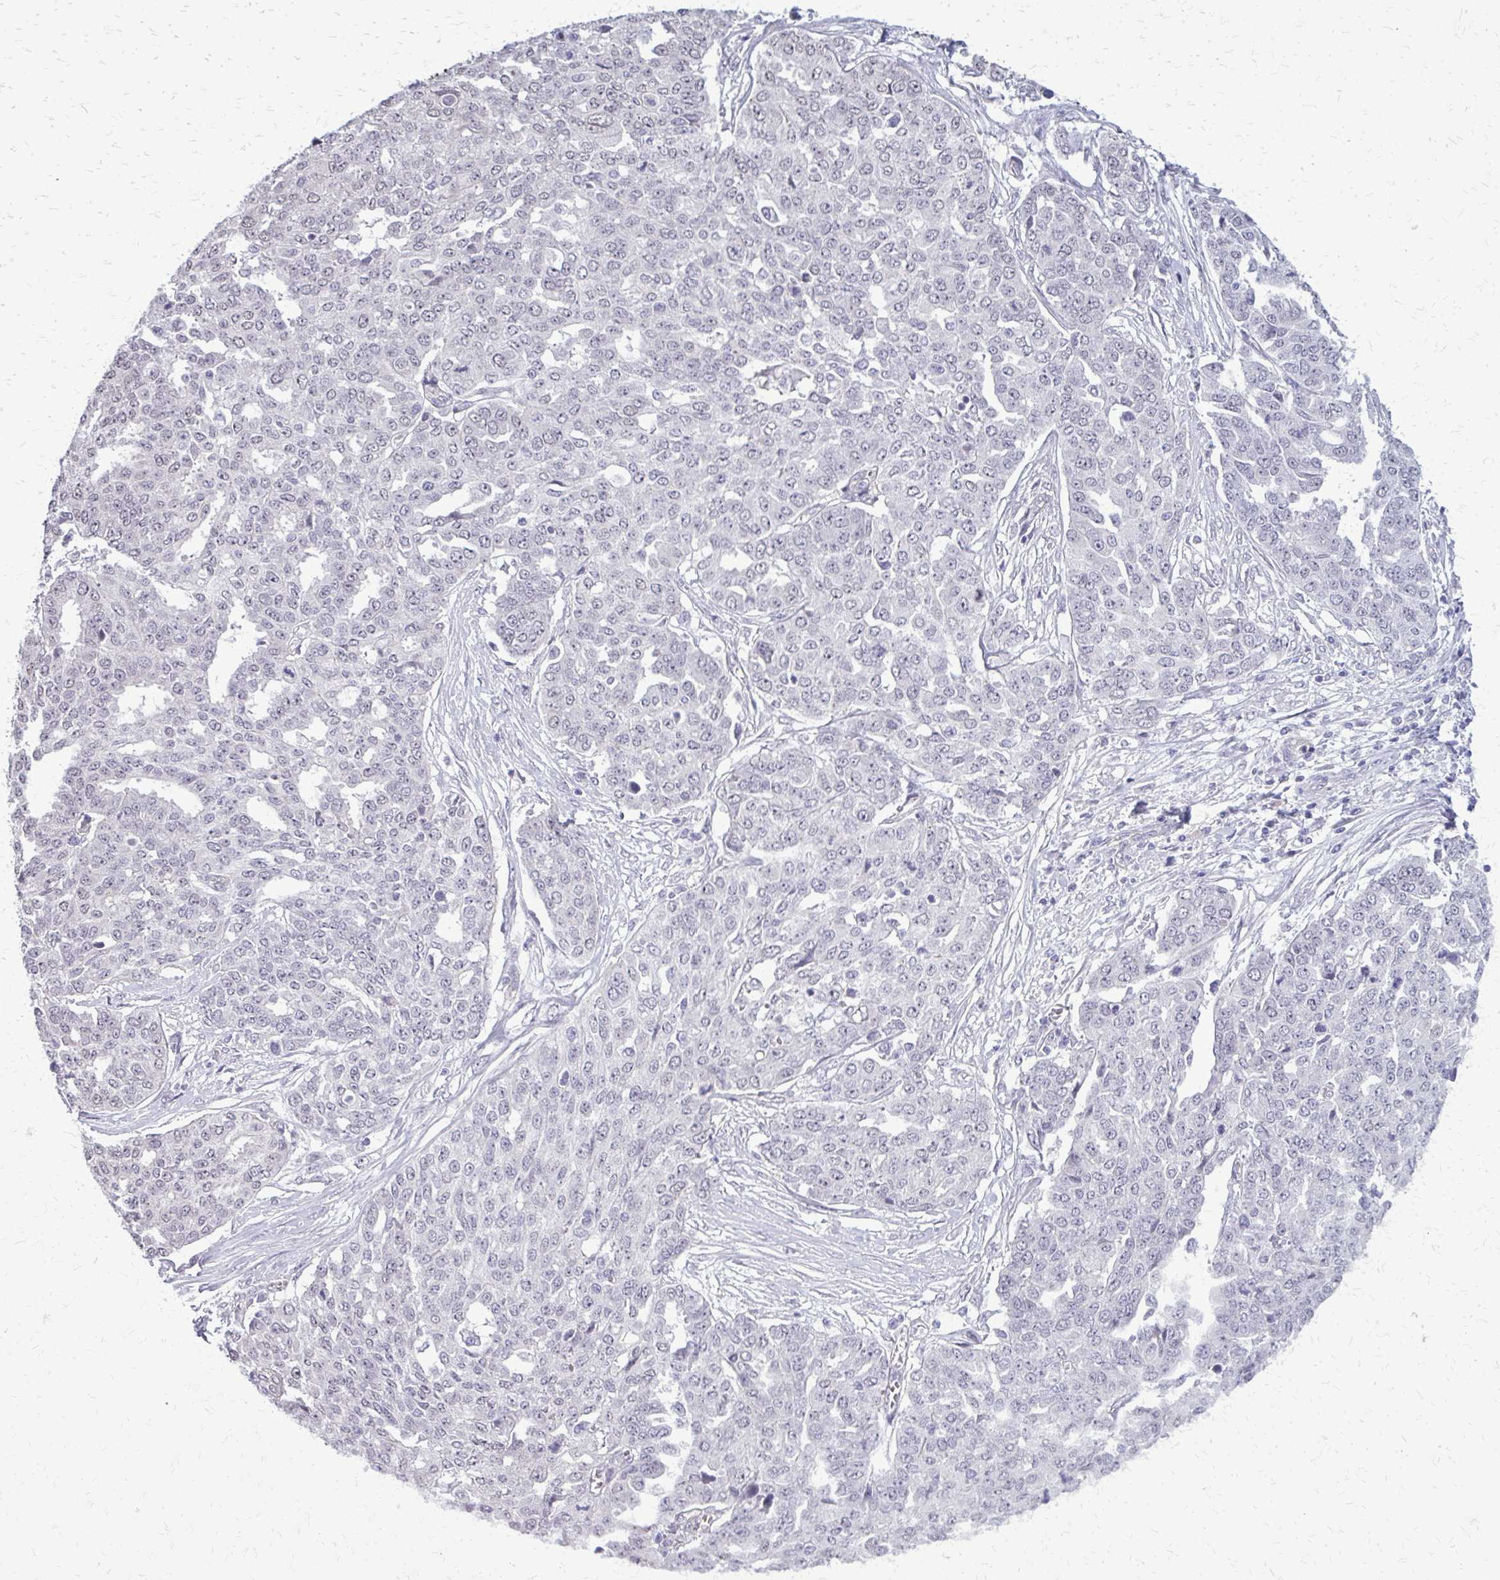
{"staining": {"intensity": "negative", "quantity": "none", "location": "none"}, "tissue": "ovarian cancer", "cell_type": "Tumor cells", "image_type": "cancer", "snomed": [{"axis": "morphology", "description": "Cystadenocarcinoma, serous, NOS"}, {"axis": "topography", "description": "Soft tissue"}, {"axis": "topography", "description": "Ovary"}], "caption": "High magnification brightfield microscopy of serous cystadenocarcinoma (ovarian) stained with DAB (3,3'-diaminobenzidine) (brown) and counterstained with hematoxylin (blue): tumor cells show no significant positivity.", "gene": "PLCB1", "patient": {"sex": "female", "age": 57}}